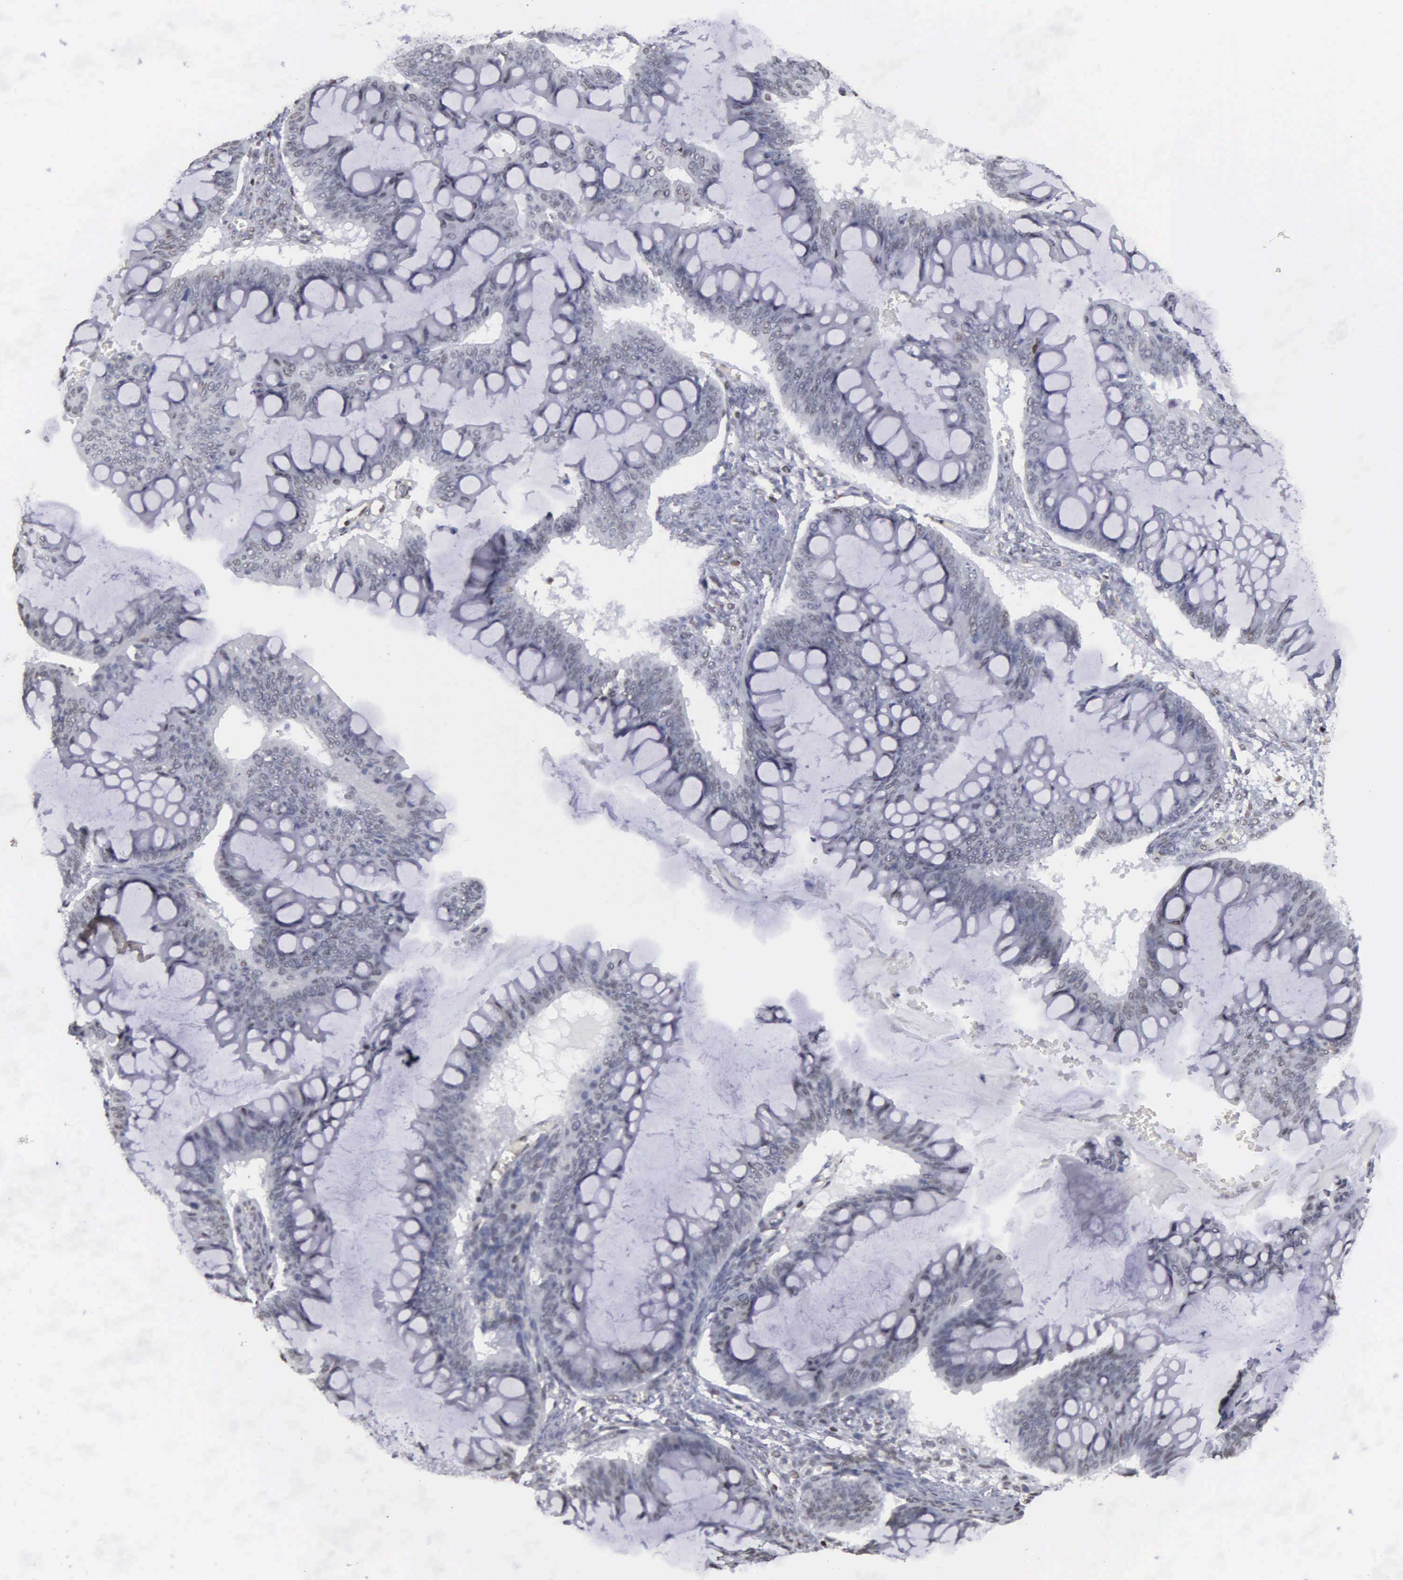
{"staining": {"intensity": "weak", "quantity": "<25%", "location": "nuclear"}, "tissue": "ovarian cancer", "cell_type": "Tumor cells", "image_type": "cancer", "snomed": [{"axis": "morphology", "description": "Cystadenocarcinoma, mucinous, NOS"}, {"axis": "topography", "description": "Ovary"}], "caption": "Tumor cells are negative for brown protein staining in mucinous cystadenocarcinoma (ovarian).", "gene": "CCNG1", "patient": {"sex": "female", "age": 73}}